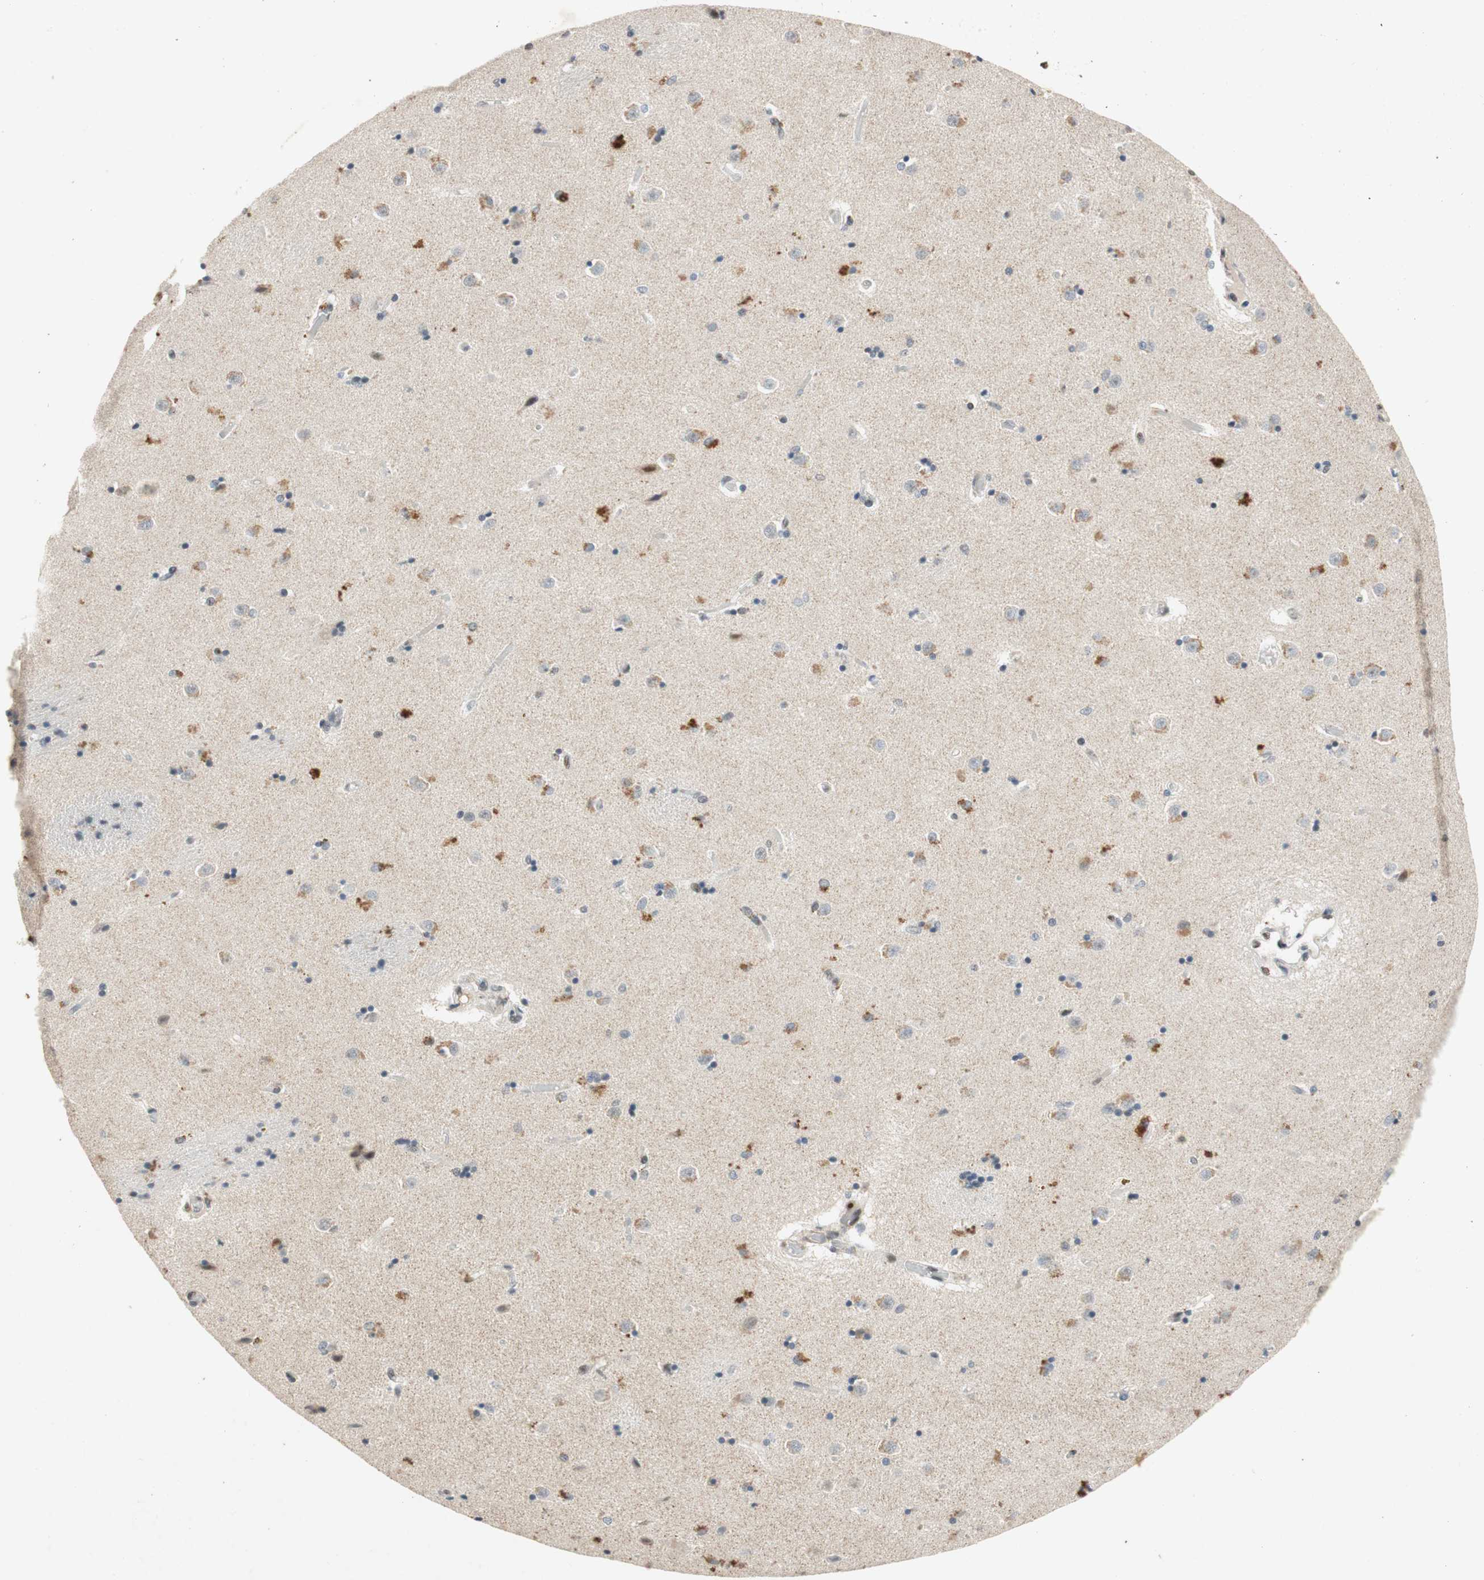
{"staining": {"intensity": "moderate", "quantity": "25%-75%", "location": "nuclear"}, "tissue": "caudate", "cell_type": "Glial cells", "image_type": "normal", "snomed": [{"axis": "morphology", "description": "Normal tissue, NOS"}, {"axis": "topography", "description": "Lateral ventricle wall"}], "caption": "High-power microscopy captured an immunohistochemistry (IHC) photomicrograph of benign caudate, revealing moderate nuclear positivity in about 25%-75% of glial cells. (brown staining indicates protein expression, while blue staining denotes nuclei).", "gene": "NCBP3", "patient": {"sex": "female", "age": 54}}